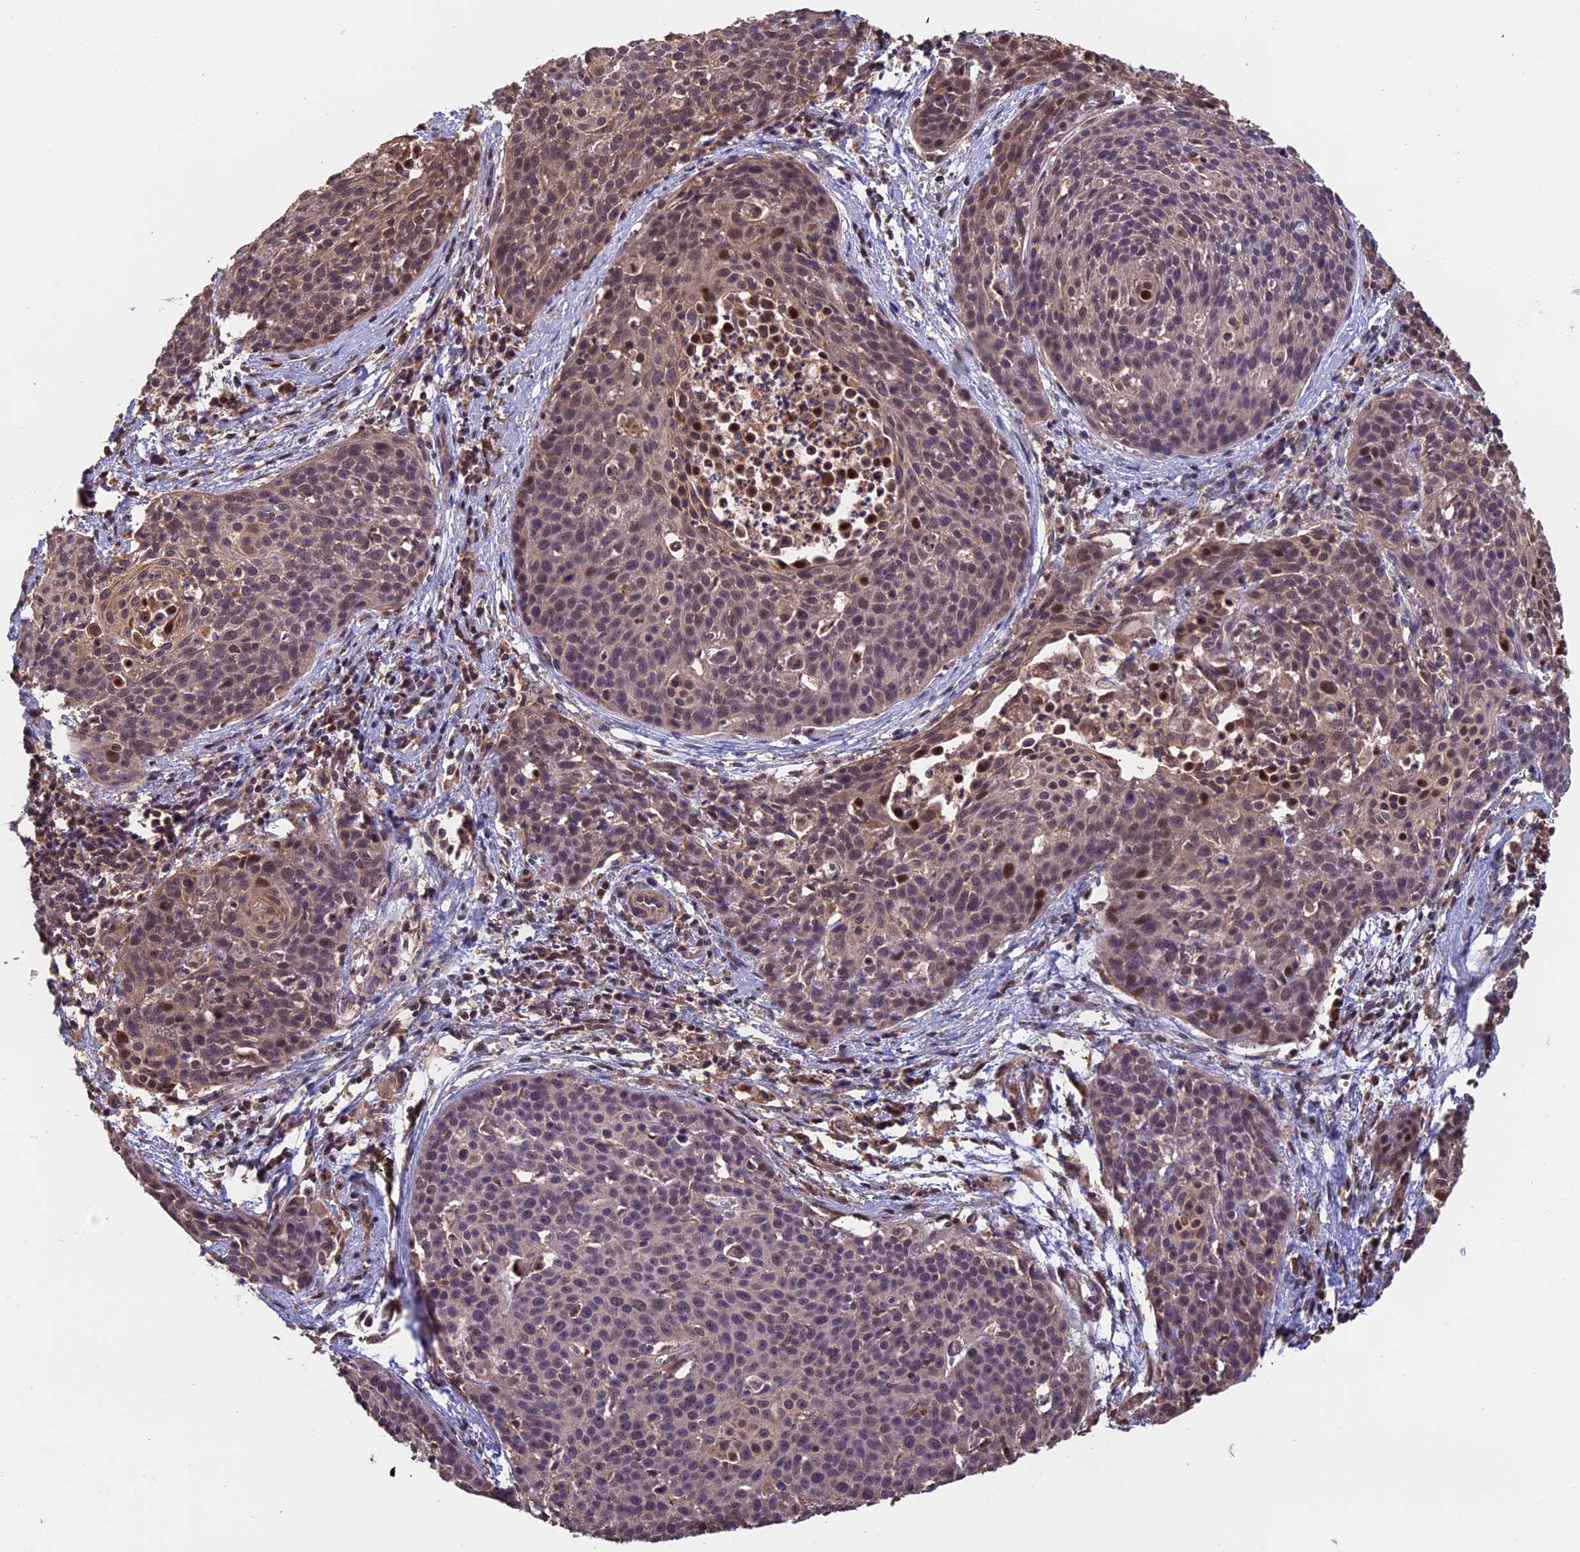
{"staining": {"intensity": "weak", "quantity": "25%-75%", "location": "cytoplasmic/membranous,nuclear"}, "tissue": "cervical cancer", "cell_type": "Tumor cells", "image_type": "cancer", "snomed": [{"axis": "morphology", "description": "Squamous cell carcinoma, NOS"}, {"axis": "topography", "description": "Cervix"}], "caption": "Tumor cells display weak cytoplasmic/membranous and nuclear expression in about 25%-75% of cells in squamous cell carcinoma (cervical).", "gene": "PKD2L2", "patient": {"sex": "female", "age": 38}}